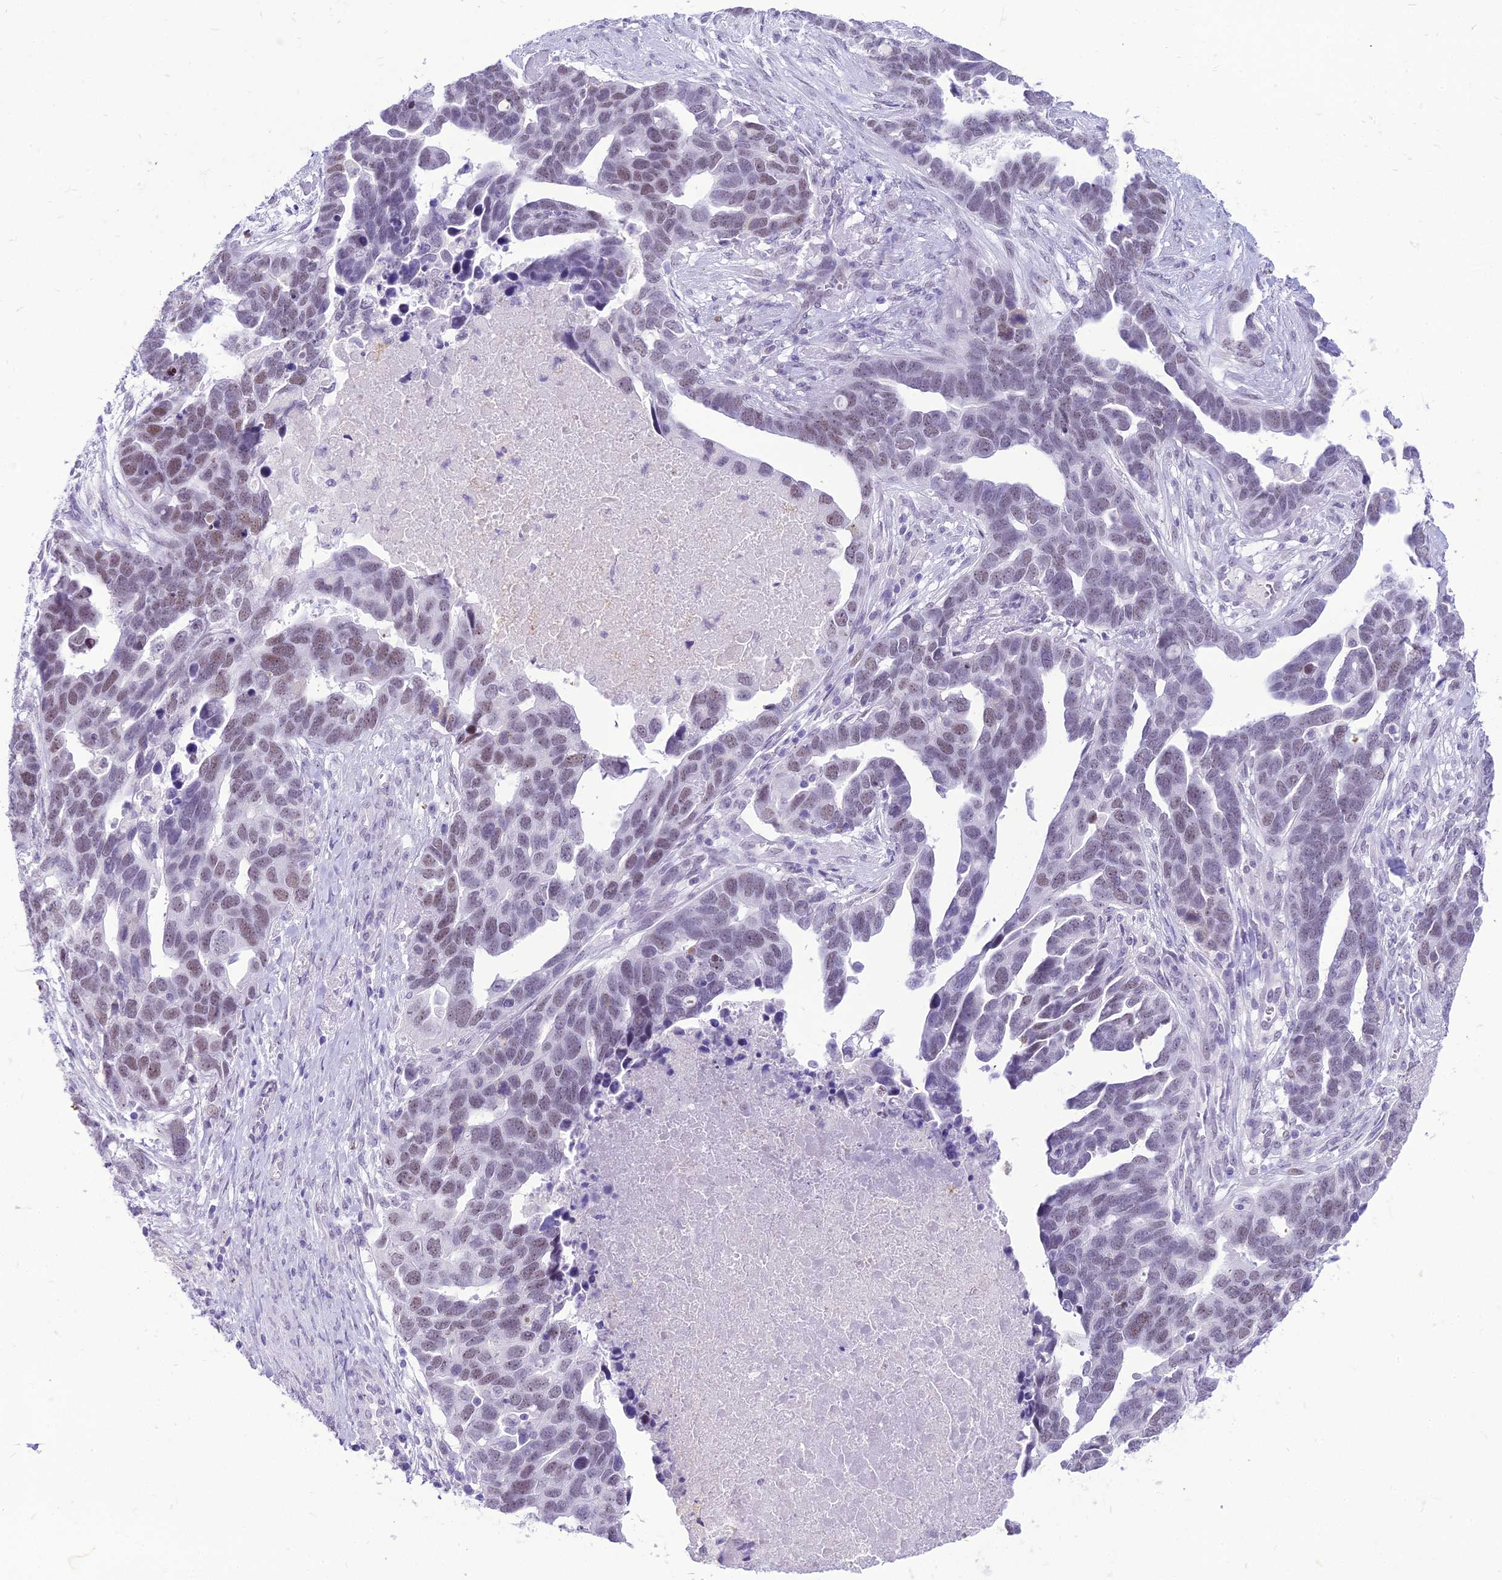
{"staining": {"intensity": "weak", "quantity": "25%-75%", "location": "nuclear"}, "tissue": "ovarian cancer", "cell_type": "Tumor cells", "image_type": "cancer", "snomed": [{"axis": "morphology", "description": "Cystadenocarcinoma, serous, NOS"}, {"axis": "topography", "description": "Ovary"}], "caption": "Ovarian serous cystadenocarcinoma stained with DAB (3,3'-diaminobenzidine) immunohistochemistry (IHC) demonstrates low levels of weak nuclear staining in about 25%-75% of tumor cells.", "gene": "DHX40", "patient": {"sex": "female", "age": 54}}